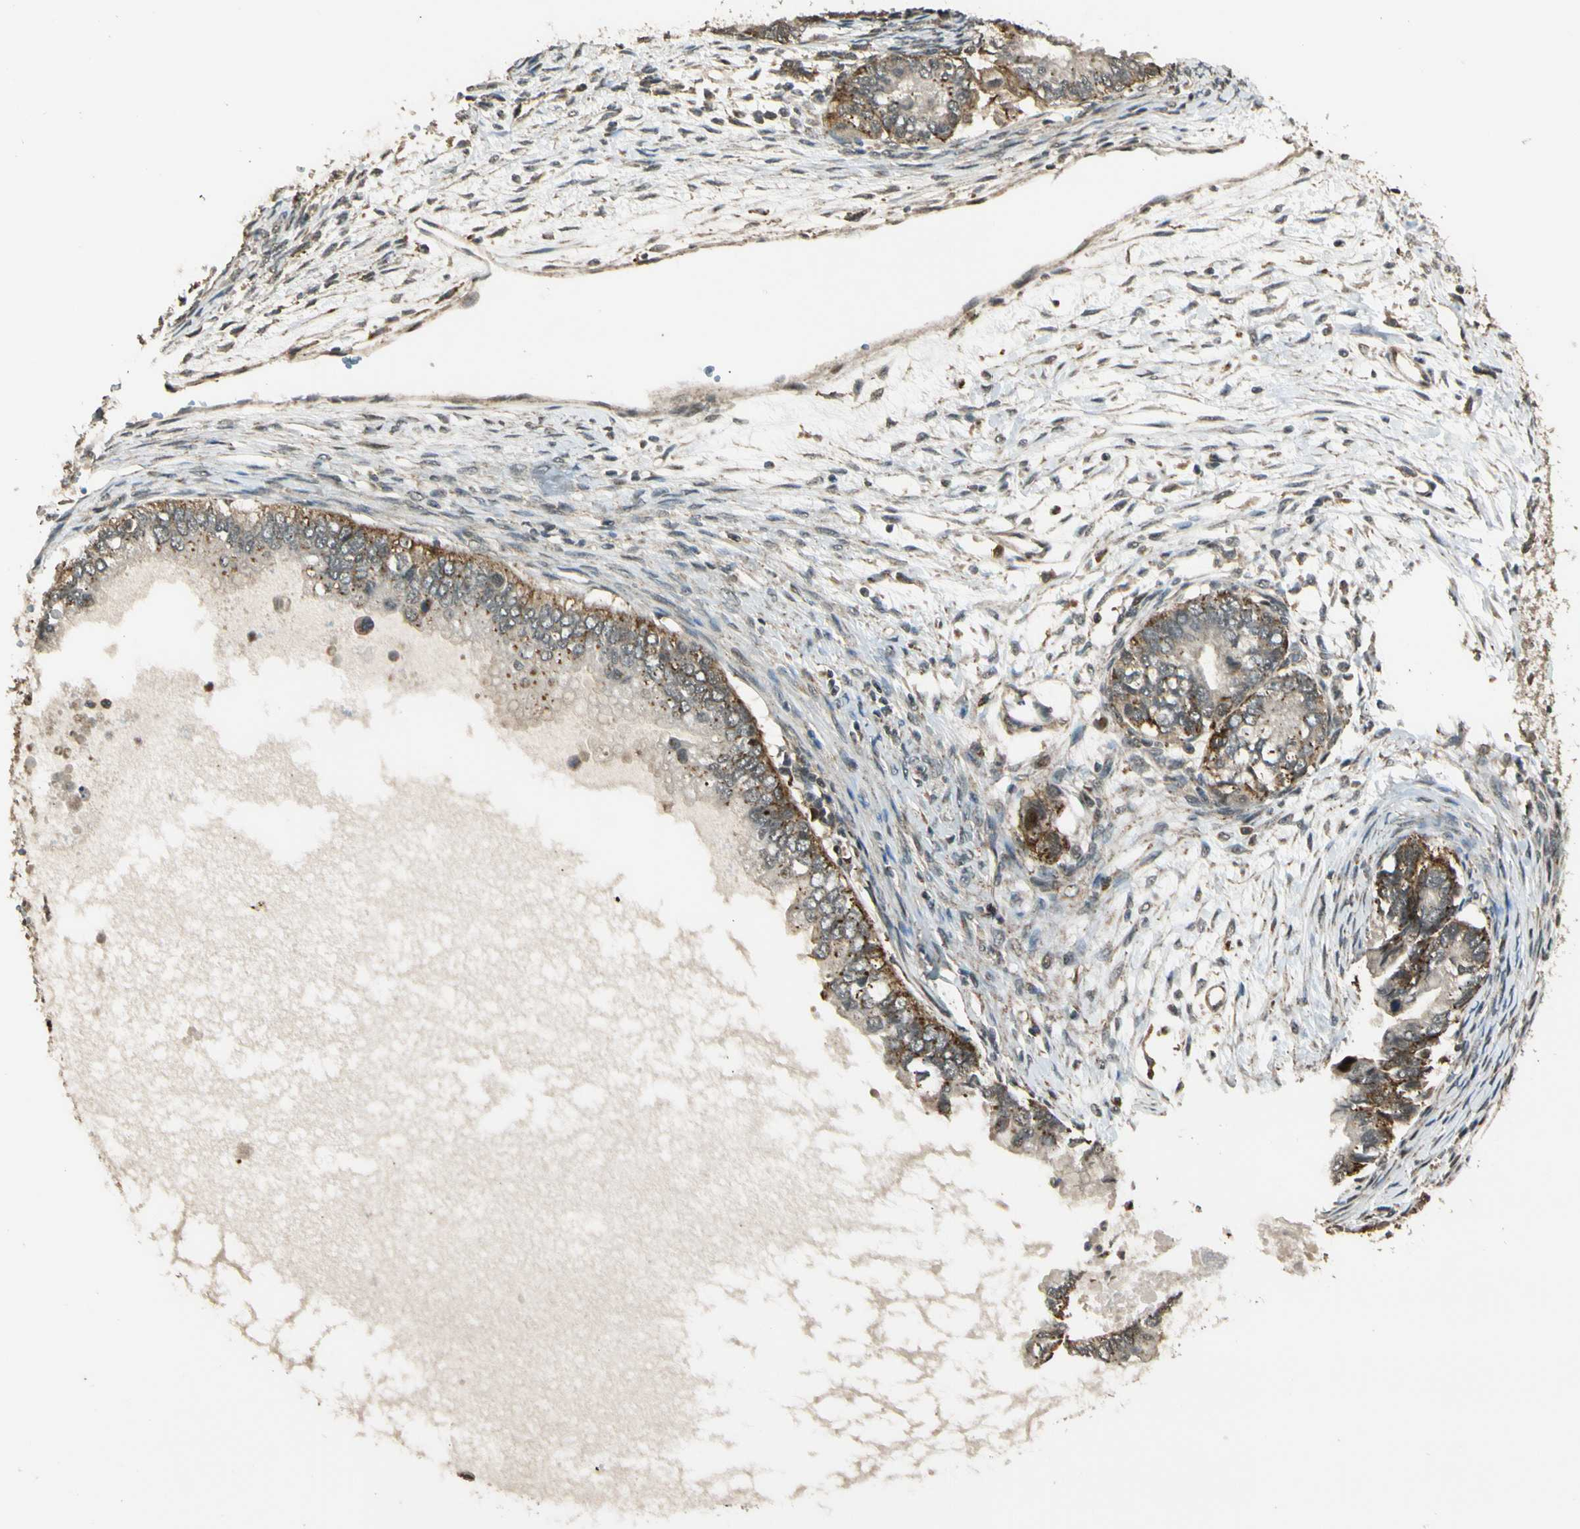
{"staining": {"intensity": "moderate", "quantity": ">75%", "location": "cytoplasmic/membranous"}, "tissue": "ovarian cancer", "cell_type": "Tumor cells", "image_type": "cancer", "snomed": [{"axis": "morphology", "description": "Cystadenocarcinoma, mucinous, NOS"}, {"axis": "topography", "description": "Ovary"}], "caption": "This photomicrograph reveals ovarian cancer stained with IHC to label a protein in brown. The cytoplasmic/membranous of tumor cells show moderate positivity for the protein. Nuclei are counter-stained blue.", "gene": "LAMTOR1", "patient": {"sex": "female", "age": 80}}